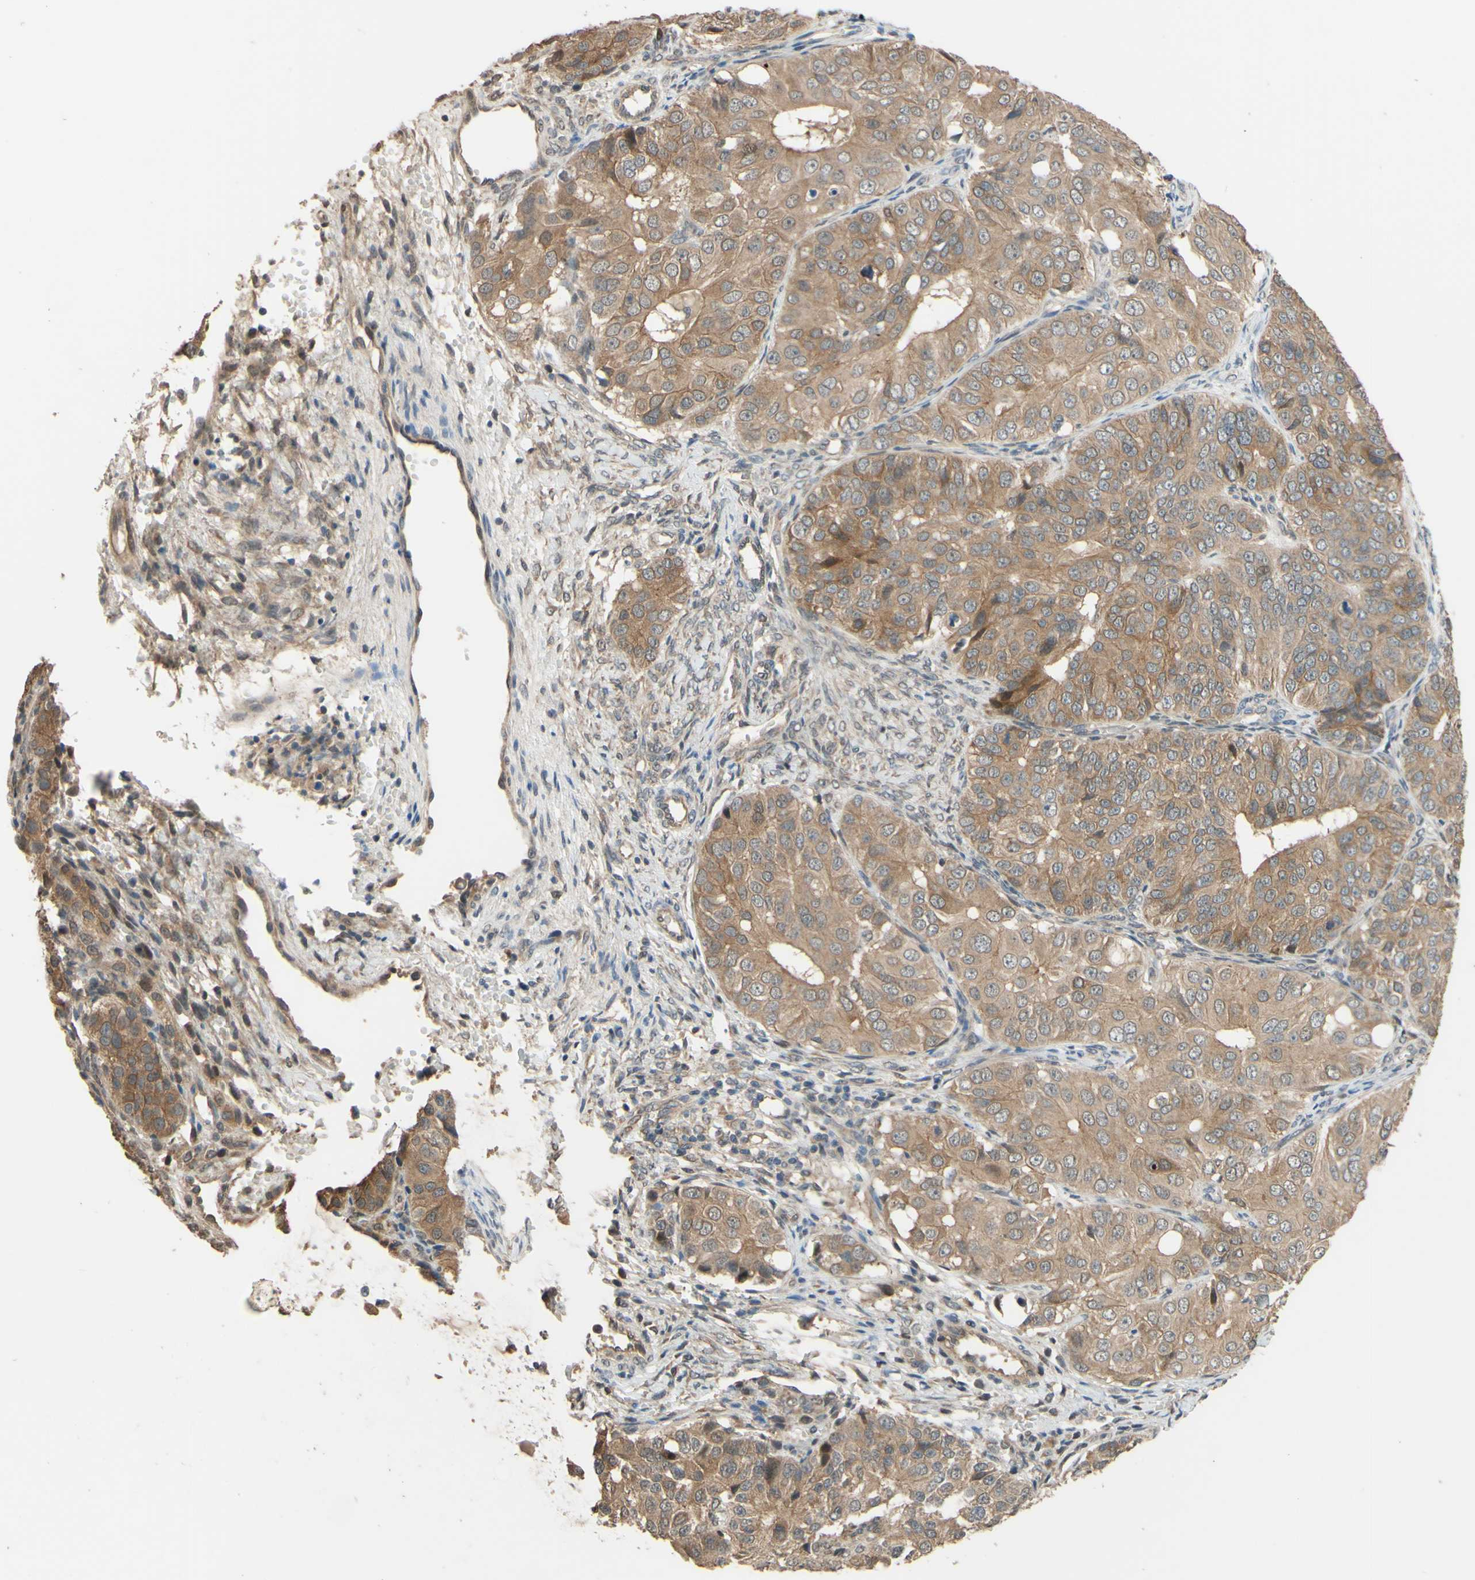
{"staining": {"intensity": "moderate", "quantity": ">75%", "location": "cytoplasmic/membranous"}, "tissue": "ovarian cancer", "cell_type": "Tumor cells", "image_type": "cancer", "snomed": [{"axis": "morphology", "description": "Carcinoma, endometroid"}, {"axis": "topography", "description": "Ovary"}], "caption": "IHC staining of endometroid carcinoma (ovarian), which exhibits medium levels of moderate cytoplasmic/membranous expression in approximately >75% of tumor cells indicating moderate cytoplasmic/membranous protein positivity. The staining was performed using DAB (brown) for protein detection and nuclei were counterstained in hematoxylin (blue).", "gene": "SMIM19", "patient": {"sex": "female", "age": 51}}